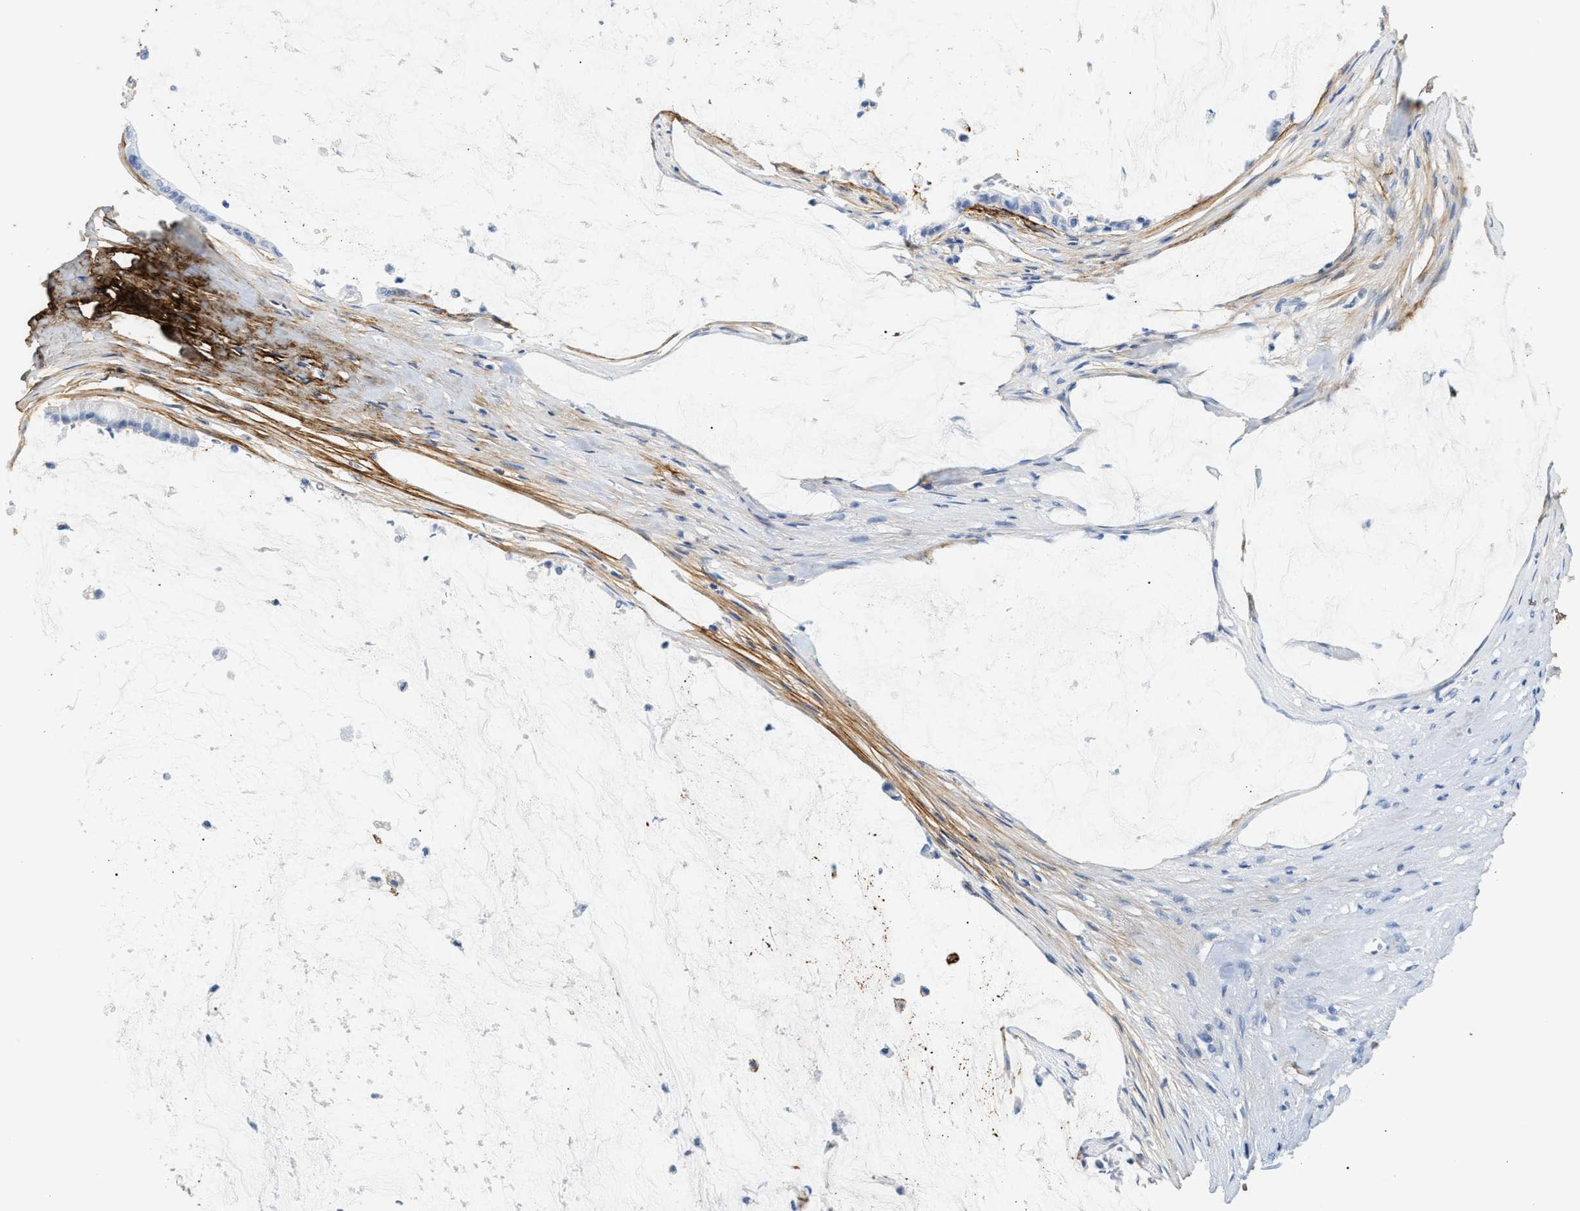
{"staining": {"intensity": "negative", "quantity": "none", "location": "none"}, "tissue": "pancreatic cancer", "cell_type": "Tumor cells", "image_type": "cancer", "snomed": [{"axis": "morphology", "description": "Adenocarcinoma, NOS"}, {"axis": "topography", "description": "Pancreas"}], "caption": "IHC of human pancreatic adenocarcinoma demonstrates no positivity in tumor cells.", "gene": "TNR", "patient": {"sex": "male", "age": 41}}